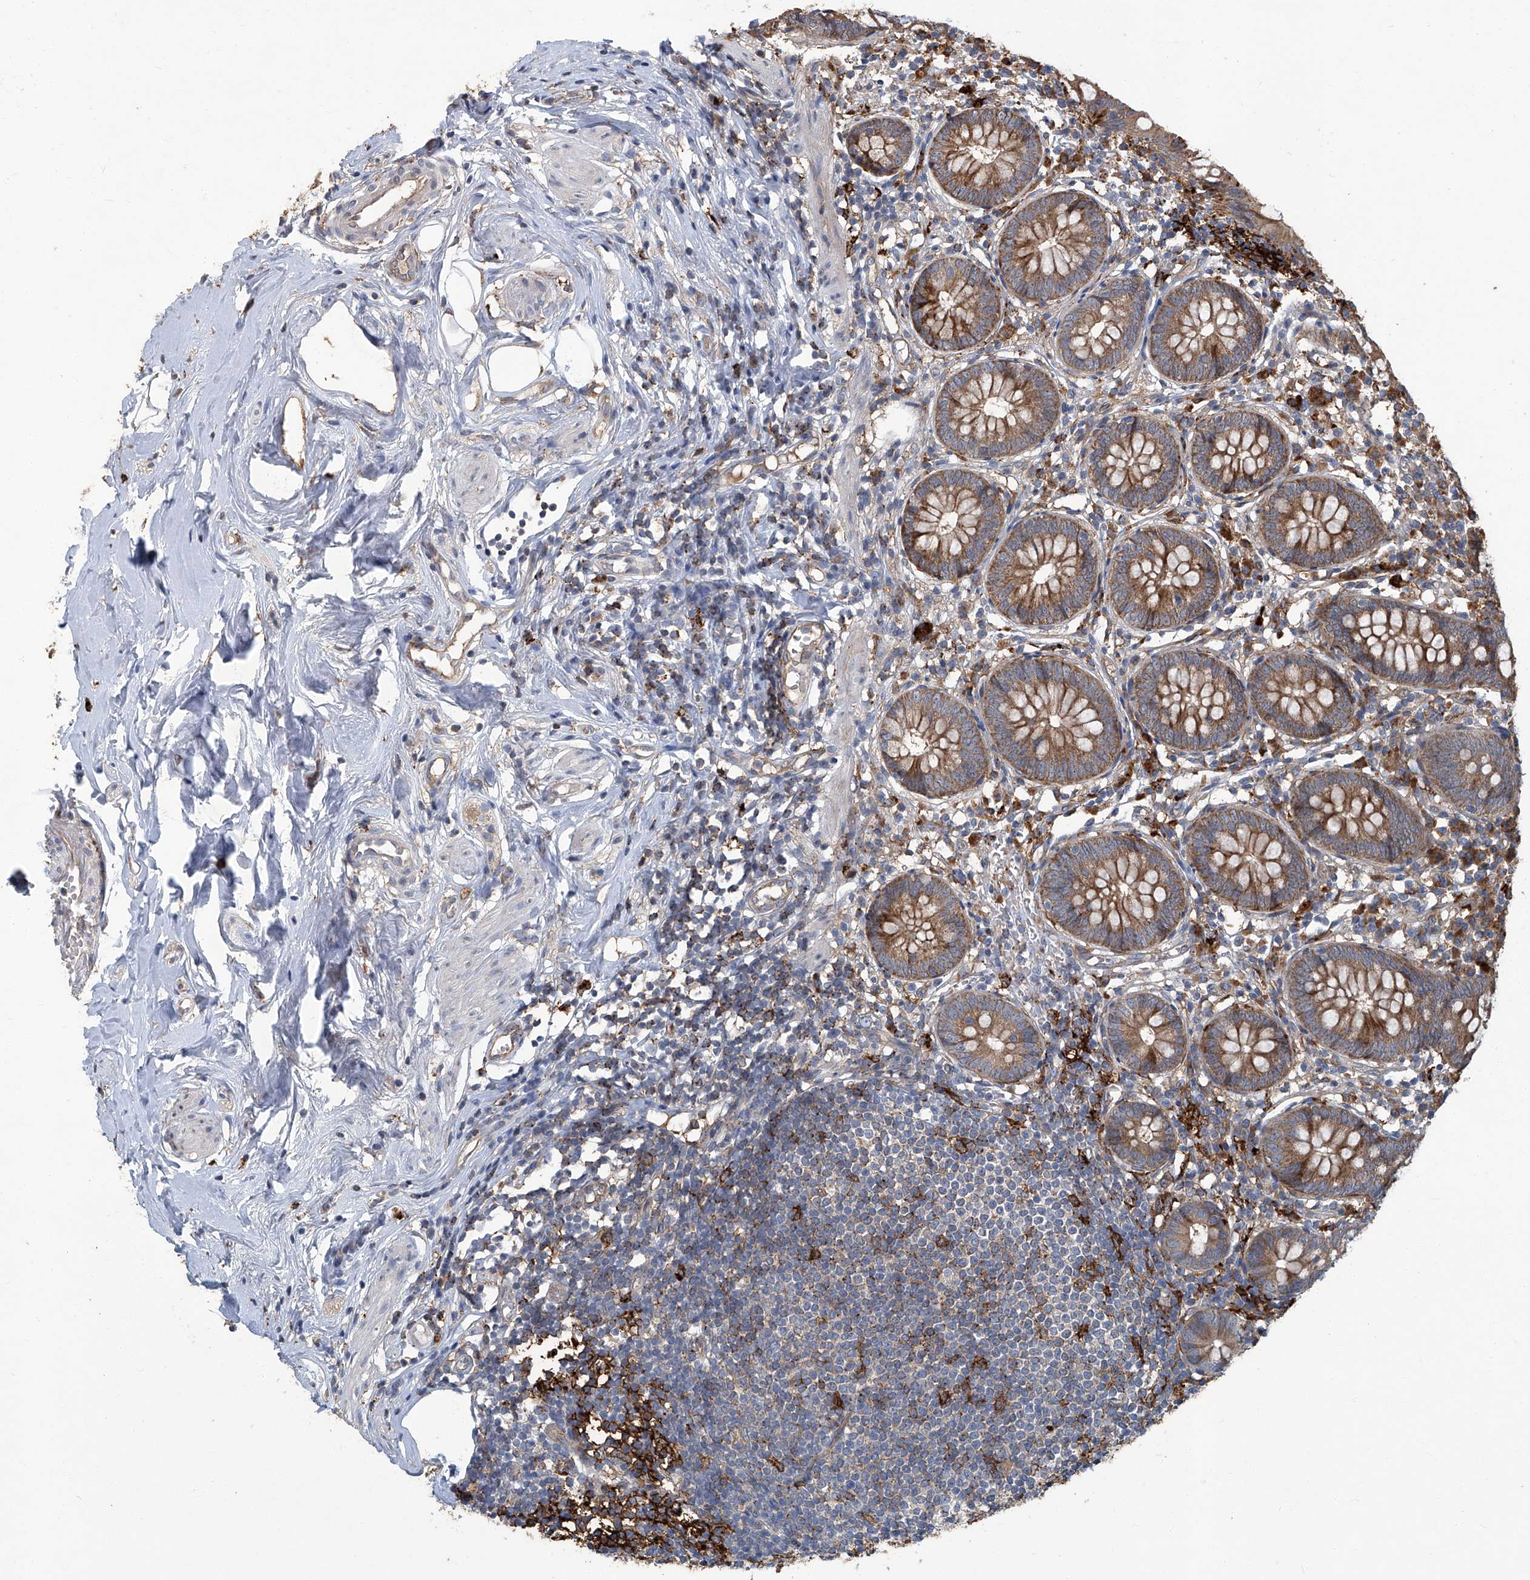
{"staining": {"intensity": "moderate", "quantity": ">75%", "location": "cytoplasmic/membranous"}, "tissue": "appendix", "cell_type": "Glandular cells", "image_type": "normal", "snomed": [{"axis": "morphology", "description": "Normal tissue, NOS"}, {"axis": "topography", "description": "Appendix"}], "caption": "Immunohistochemistry of benign appendix shows medium levels of moderate cytoplasmic/membranous staining in approximately >75% of glandular cells.", "gene": "FAM167A", "patient": {"sex": "female", "age": 62}}